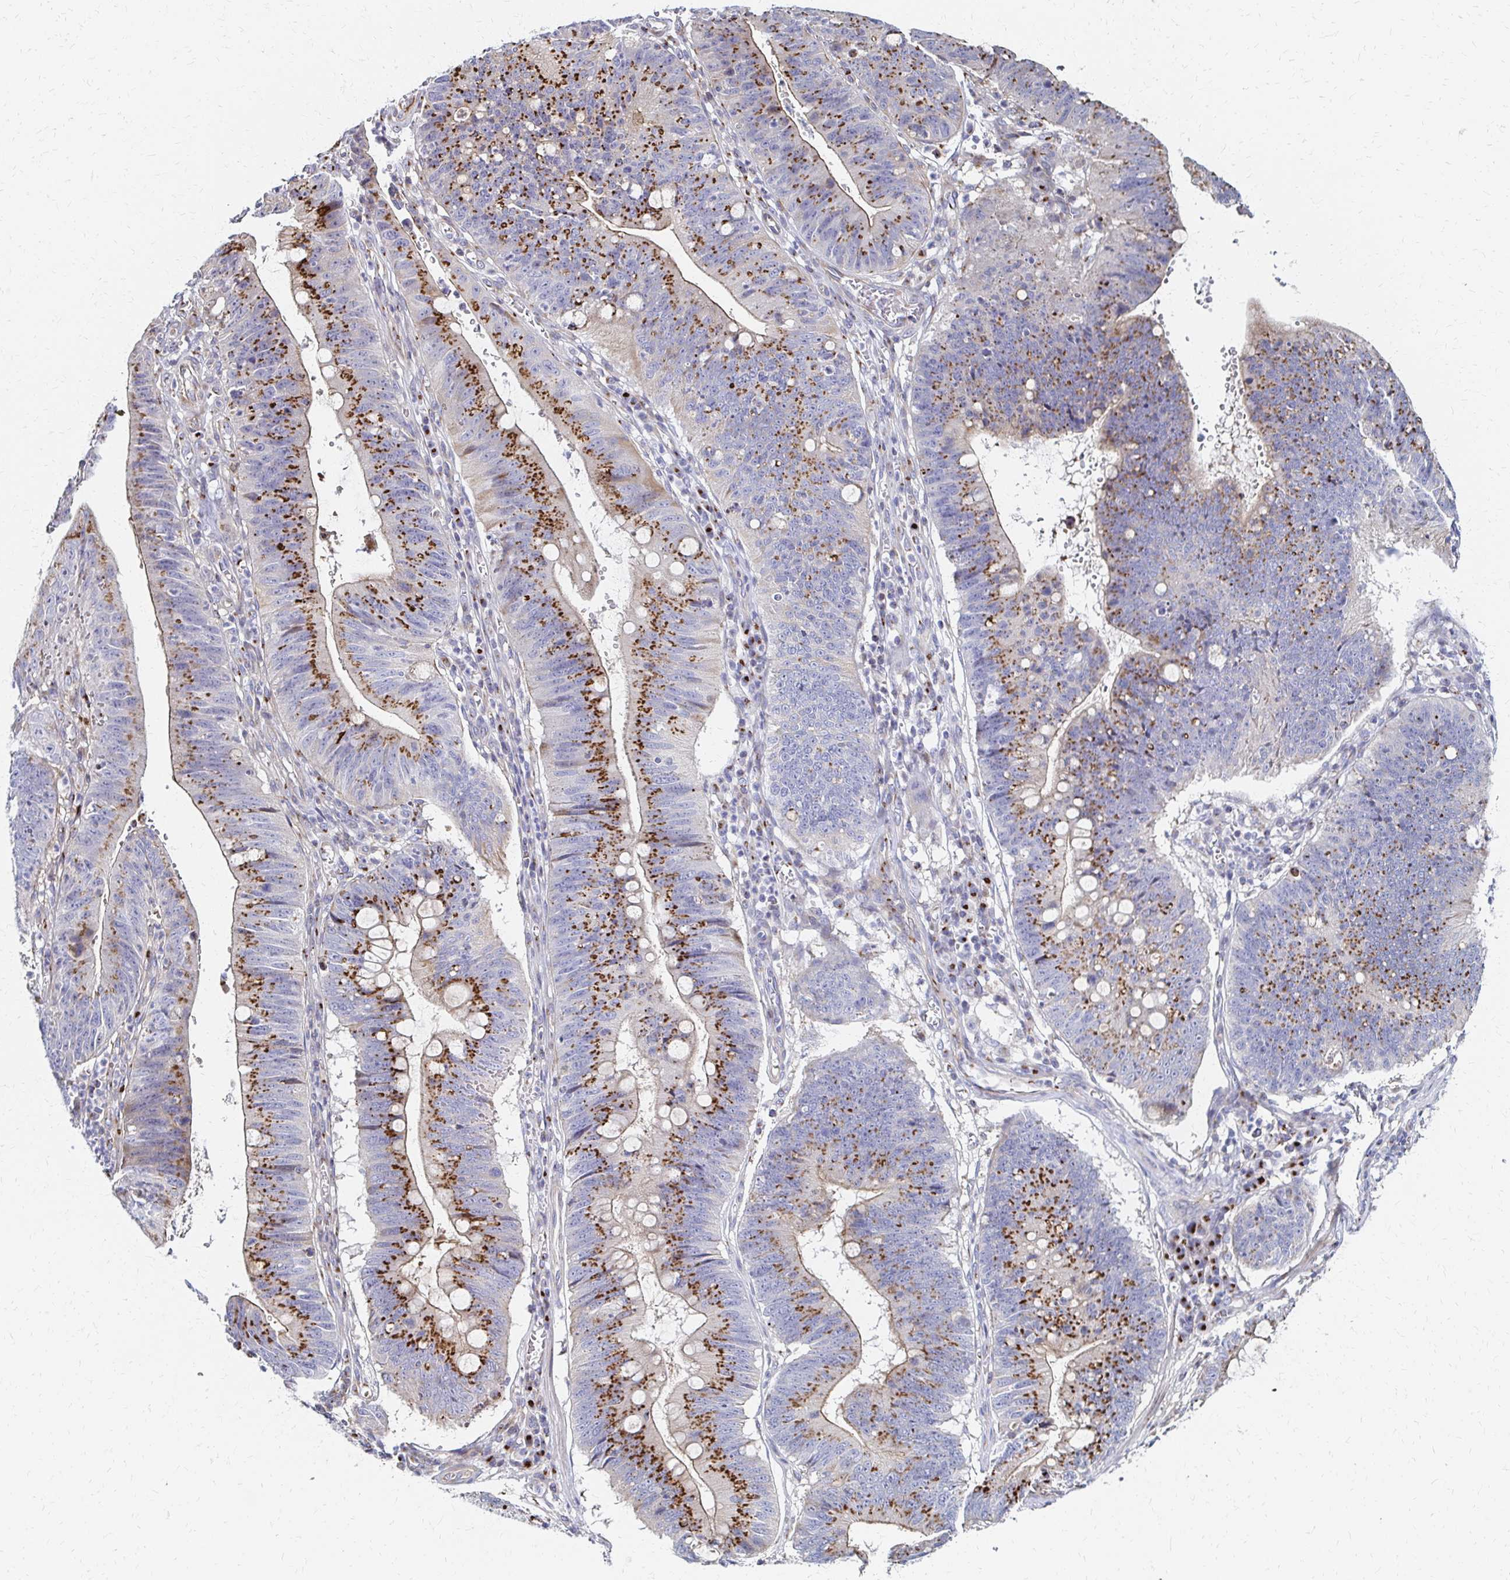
{"staining": {"intensity": "moderate", "quantity": "25%-75%", "location": "cytoplasmic/membranous"}, "tissue": "stomach cancer", "cell_type": "Tumor cells", "image_type": "cancer", "snomed": [{"axis": "morphology", "description": "Adenocarcinoma, NOS"}, {"axis": "topography", "description": "Stomach"}], "caption": "Tumor cells display moderate cytoplasmic/membranous positivity in about 25%-75% of cells in stomach cancer.", "gene": "MAN1A1", "patient": {"sex": "male", "age": 59}}